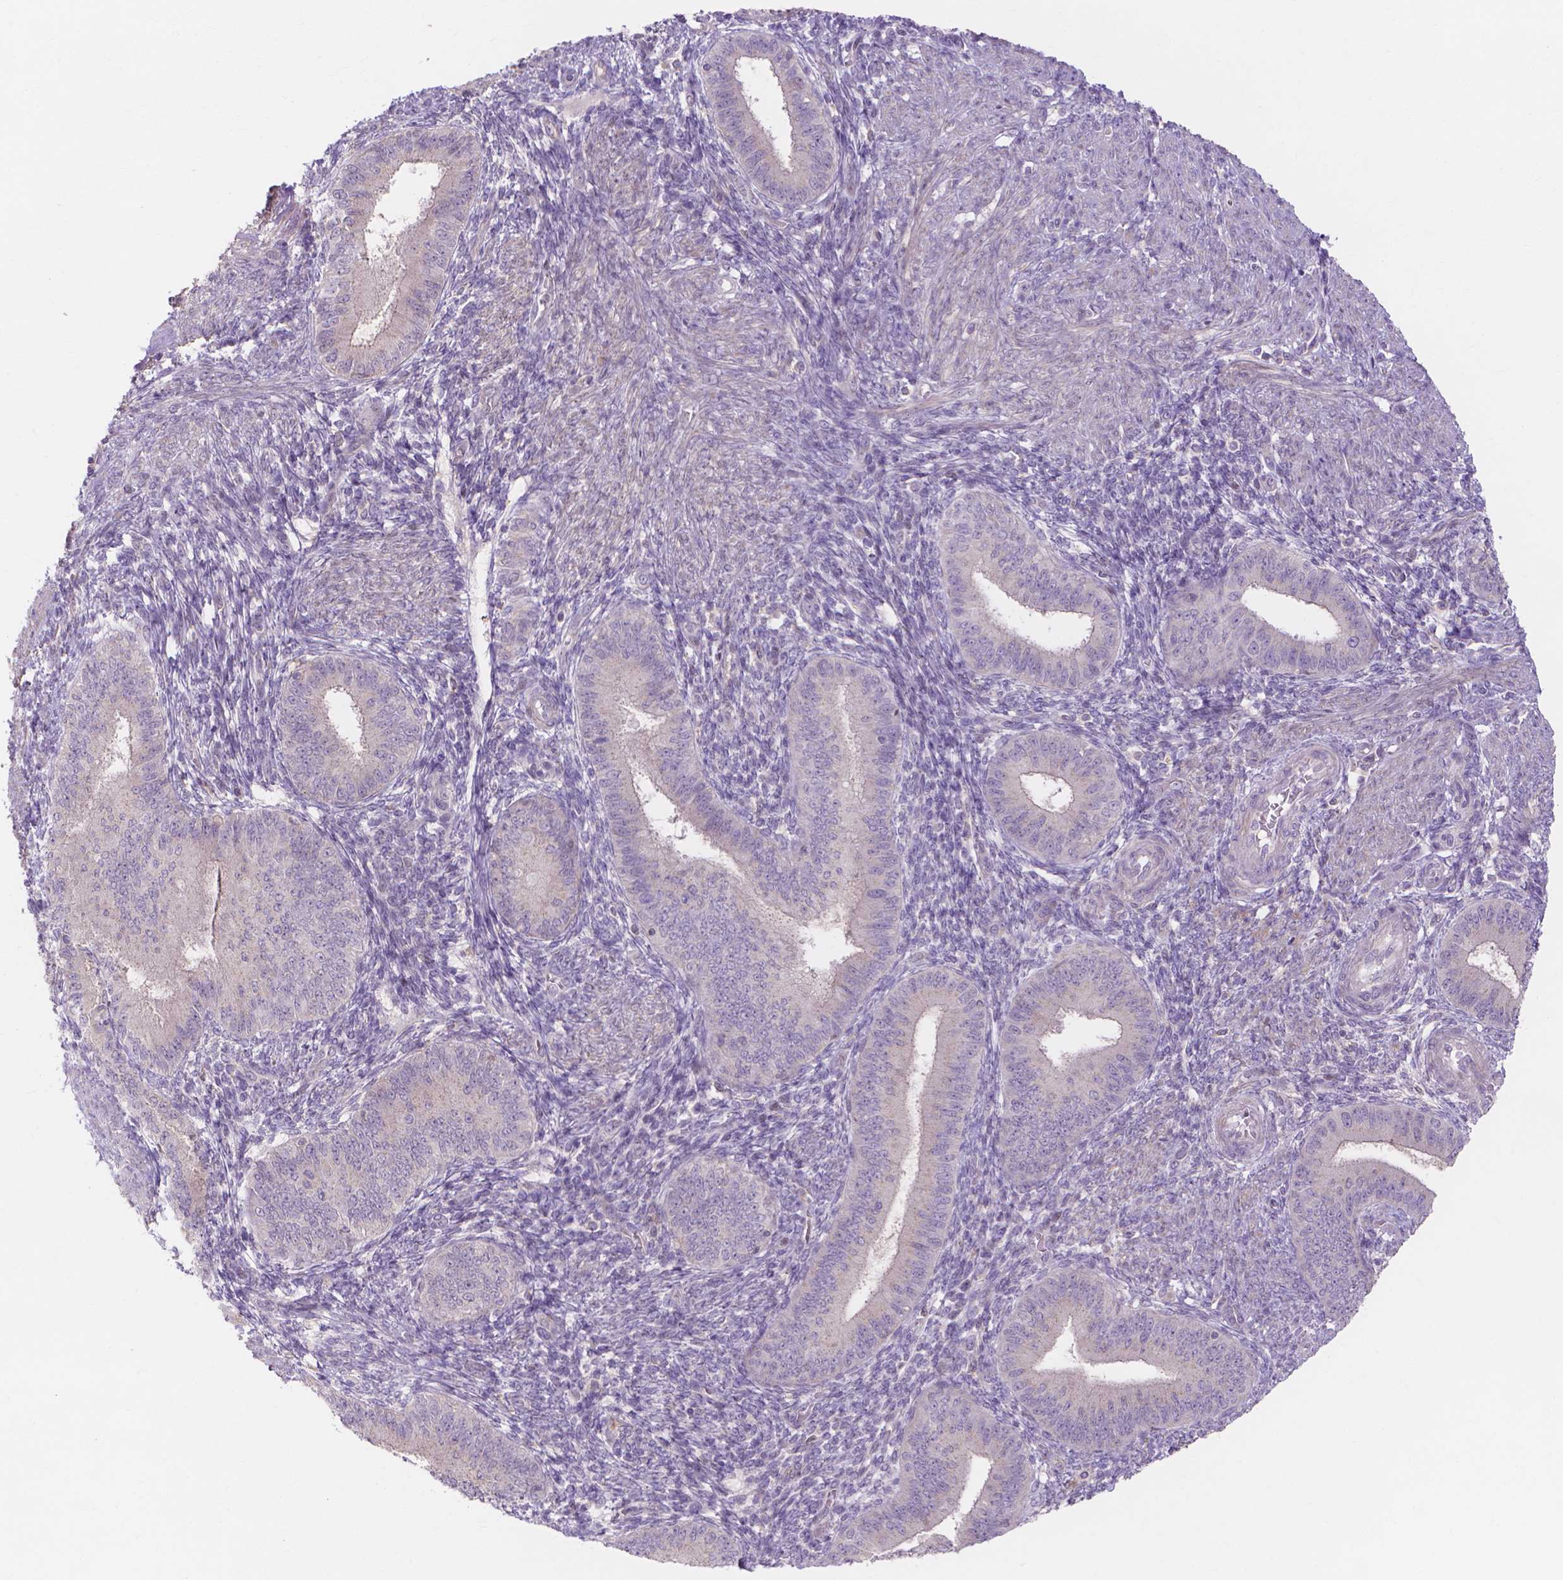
{"staining": {"intensity": "negative", "quantity": "none", "location": "none"}, "tissue": "endometrium", "cell_type": "Cells in endometrial stroma", "image_type": "normal", "snomed": [{"axis": "morphology", "description": "Normal tissue, NOS"}, {"axis": "topography", "description": "Endometrium"}], "caption": "Cells in endometrial stroma are negative for protein expression in normal human endometrium. Brightfield microscopy of IHC stained with DAB (3,3'-diaminobenzidine) (brown) and hematoxylin (blue), captured at high magnification.", "gene": "PRDM13", "patient": {"sex": "female", "age": 39}}